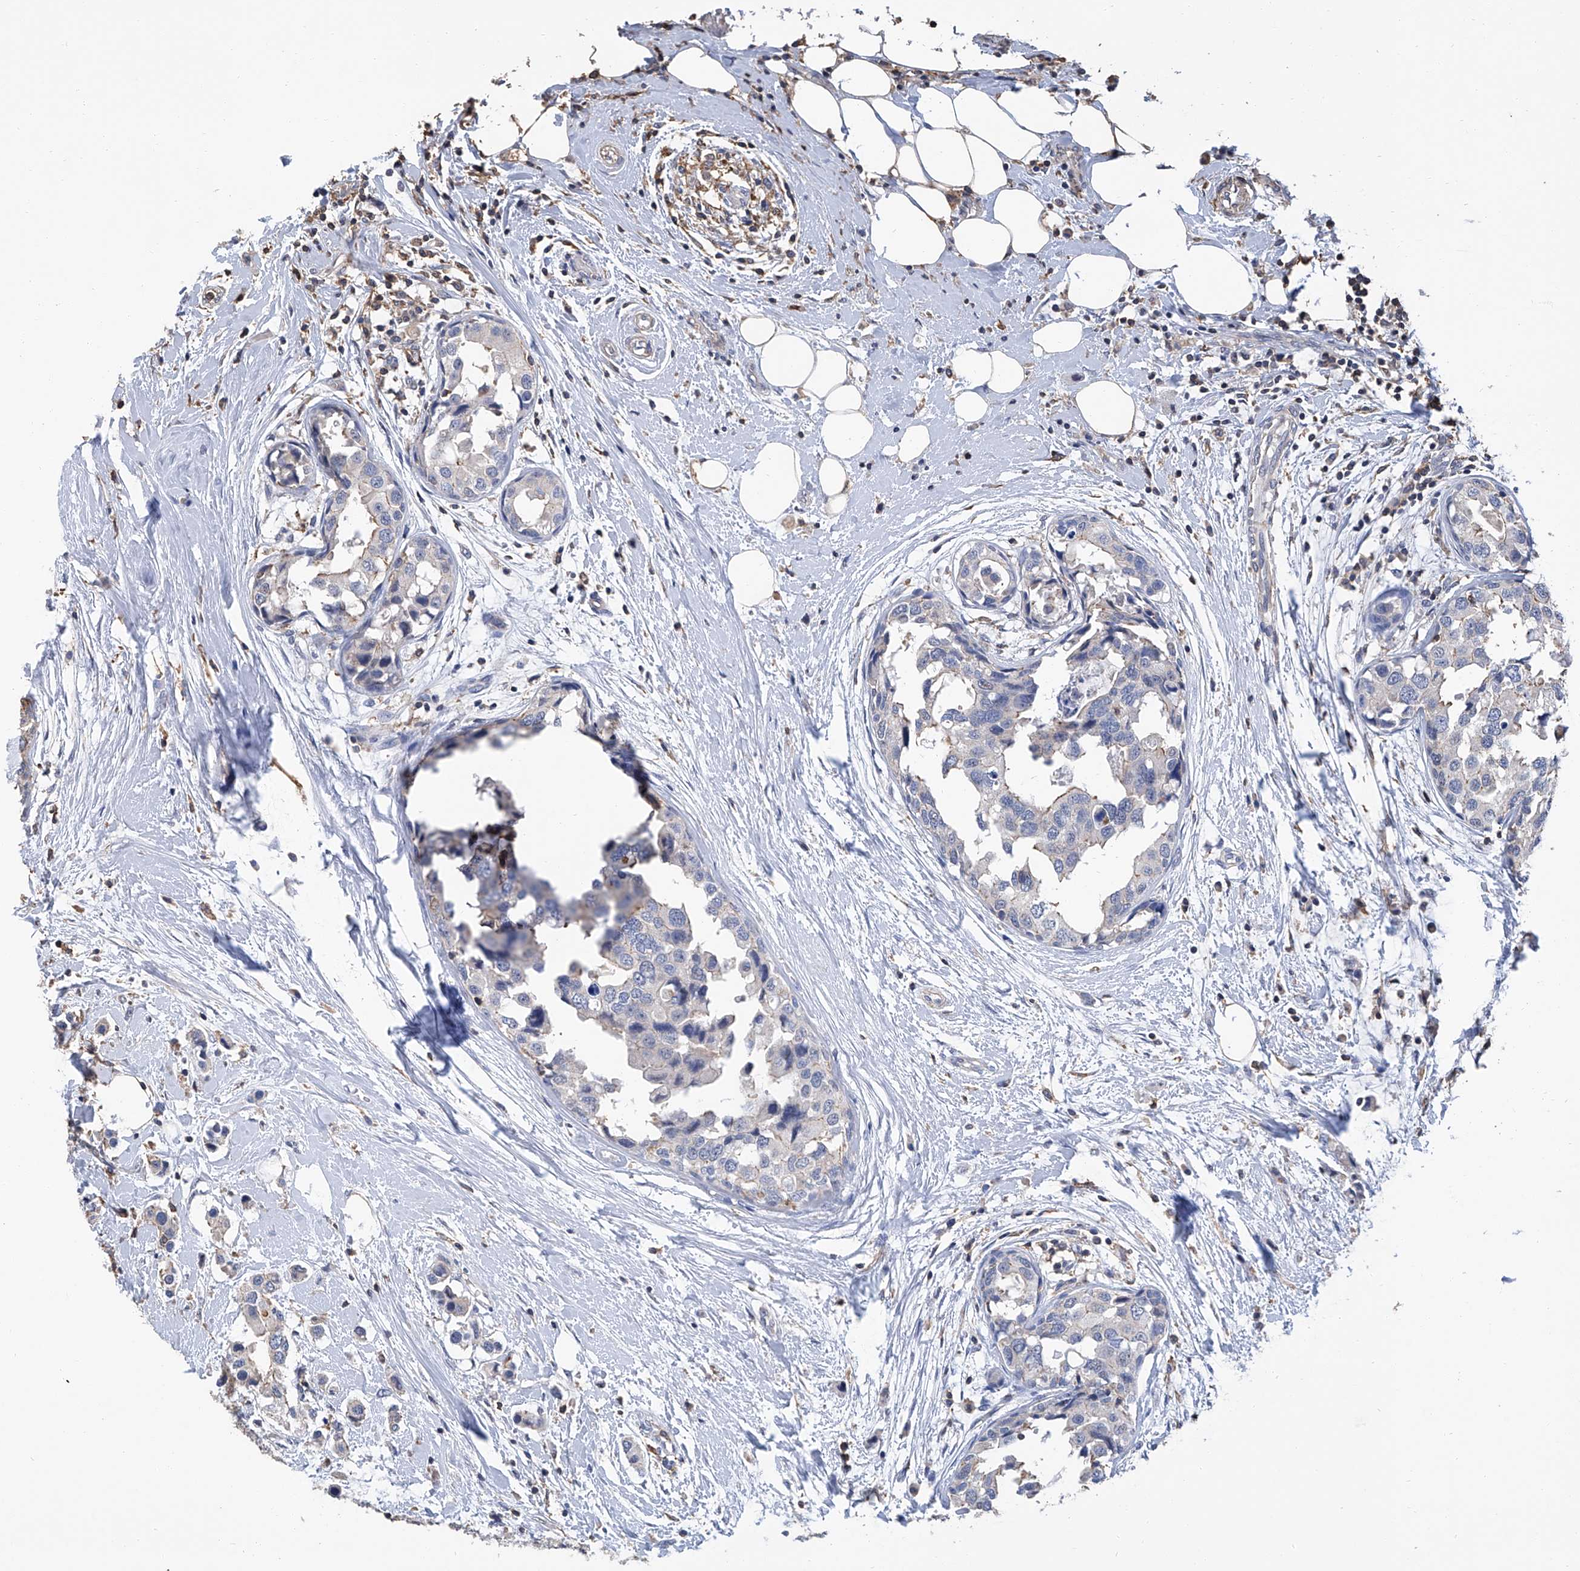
{"staining": {"intensity": "negative", "quantity": "none", "location": "none"}, "tissue": "breast cancer", "cell_type": "Tumor cells", "image_type": "cancer", "snomed": [{"axis": "morphology", "description": "Normal tissue, NOS"}, {"axis": "morphology", "description": "Duct carcinoma"}, {"axis": "topography", "description": "Breast"}], "caption": "An IHC histopathology image of breast cancer is shown. There is no staining in tumor cells of breast cancer.", "gene": "GPT", "patient": {"sex": "female", "age": 50}}